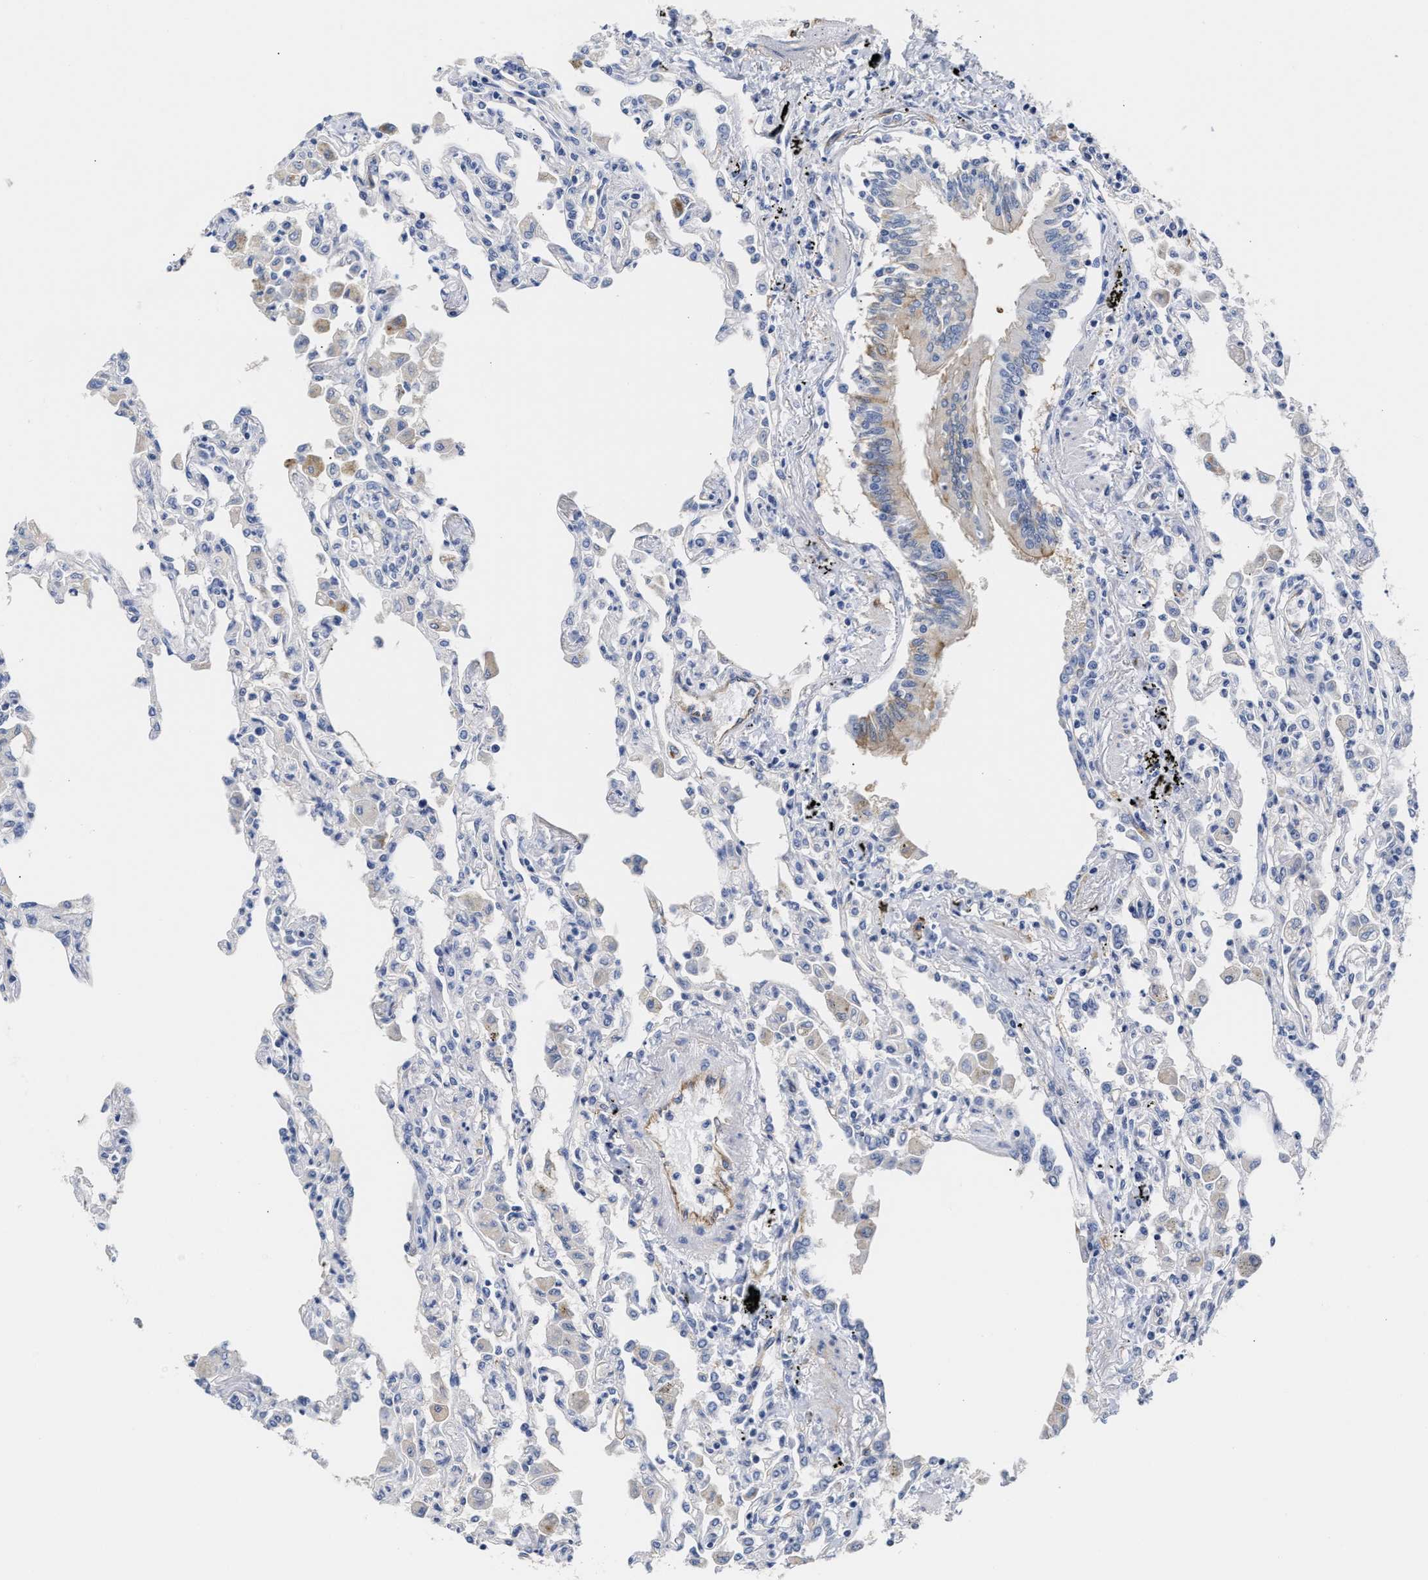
{"staining": {"intensity": "negative", "quantity": "none", "location": "none"}, "tissue": "lung", "cell_type": "Alveolar cells", "image_type": "normal", "snomed": [{"axis": "morphology", "description": "Normal tissue, NOS"}, {"axis": "topography", "description": "Bronchus"}, {"axis": "topography", "description": "Lung"}], "caption": "This is an immunohistochemistry (IHC) image of unremarkable human lung. There is no positivity in alveolar cells.", "gene": "AHNAK2", "patient": {"sex": "female", "age": 49}}